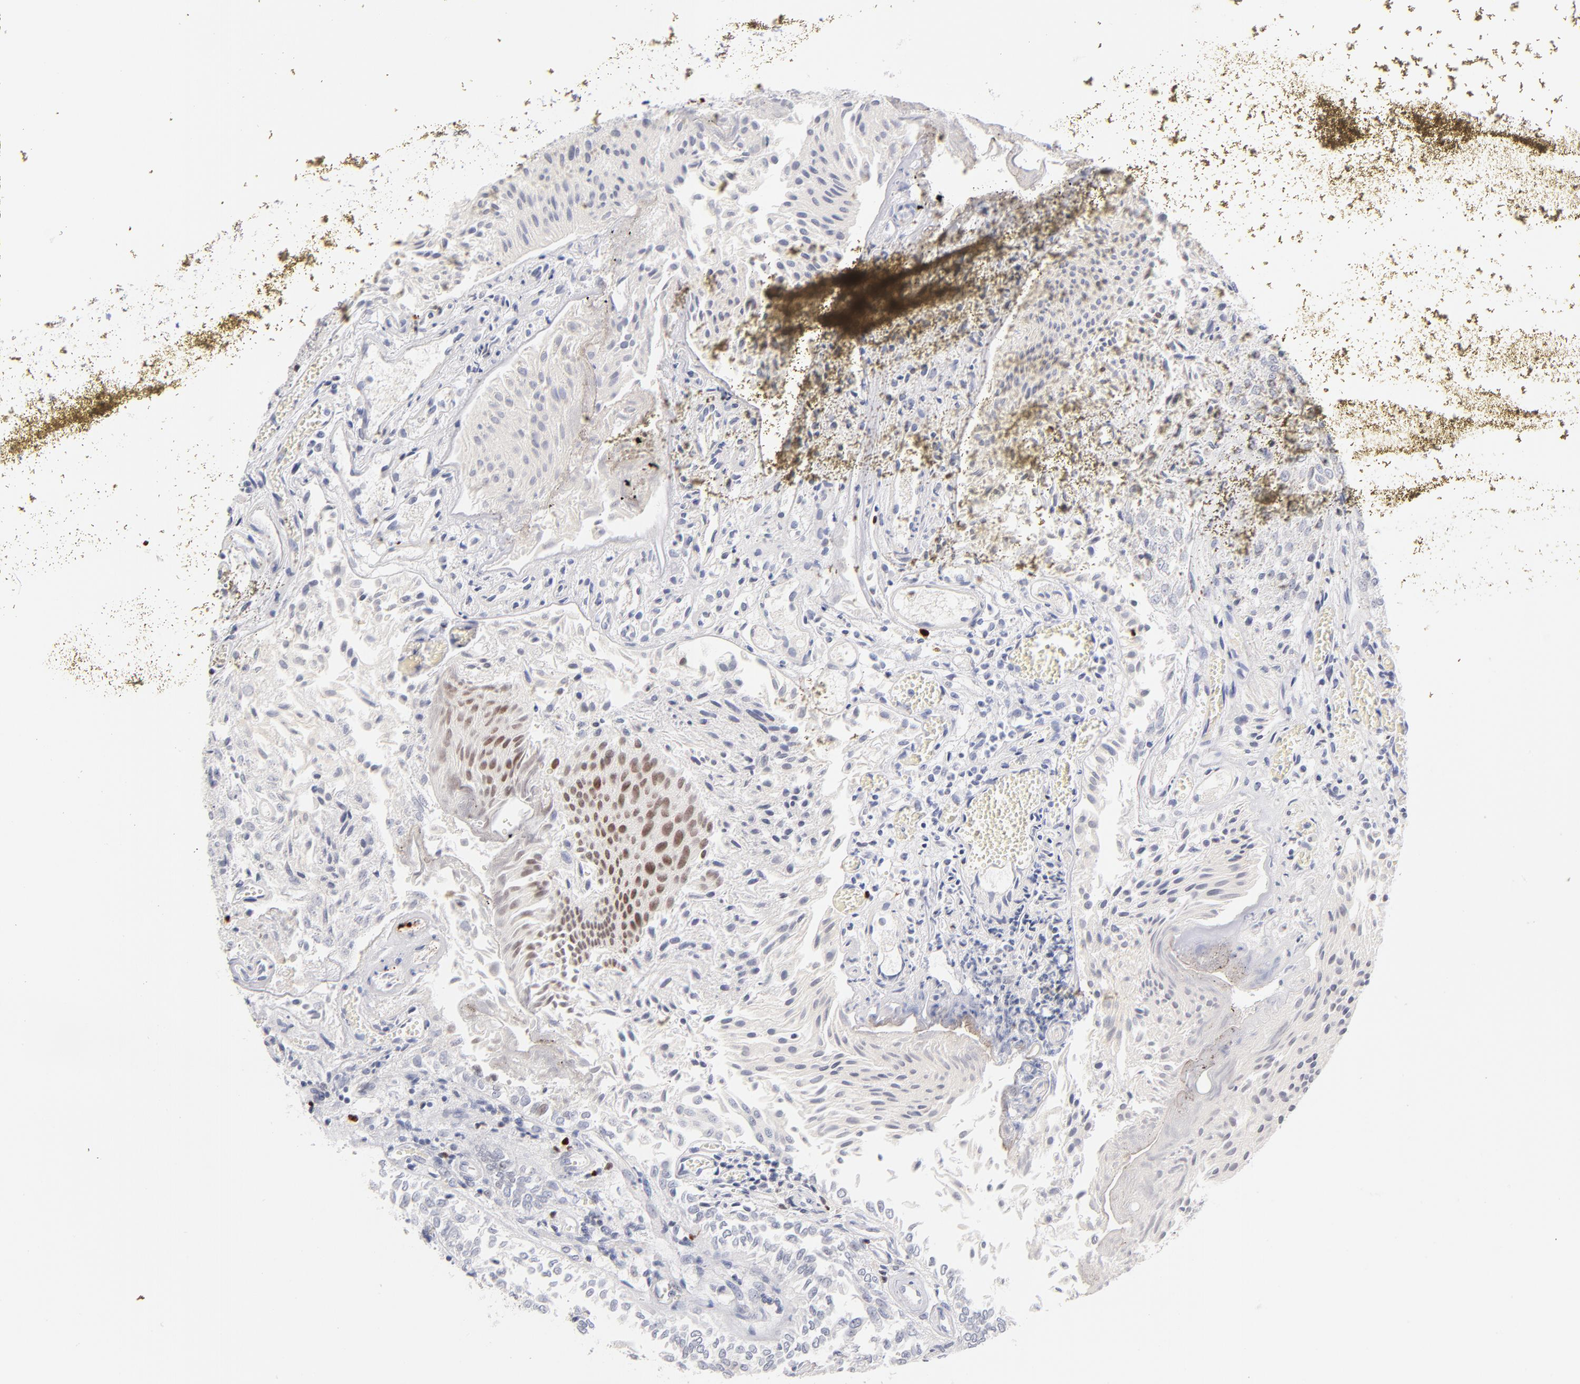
{"staining": {"intensity": "moderate", "quantity": "<25%", "location": "cytoplasmic/membranous,nuclear"}, "tissue": "urothelial cancer", "cell_type": "Tumor cells", "image_type": "cancer", "snomed": [{"axis": "morphology", "description": "Urothelial carcinoma, Low grade"}, {"axis": "topography", "description": "Urinary bladder"}], "caption": "Protein analysis of urothelial carcinoma (low-grade) tissue reveals moderate cytoplasmic/membranous and nuclear expression in approximately <25% of tumor cells.", "gene": "PARP1", "patient": {"sex": "male", "age": 86}}